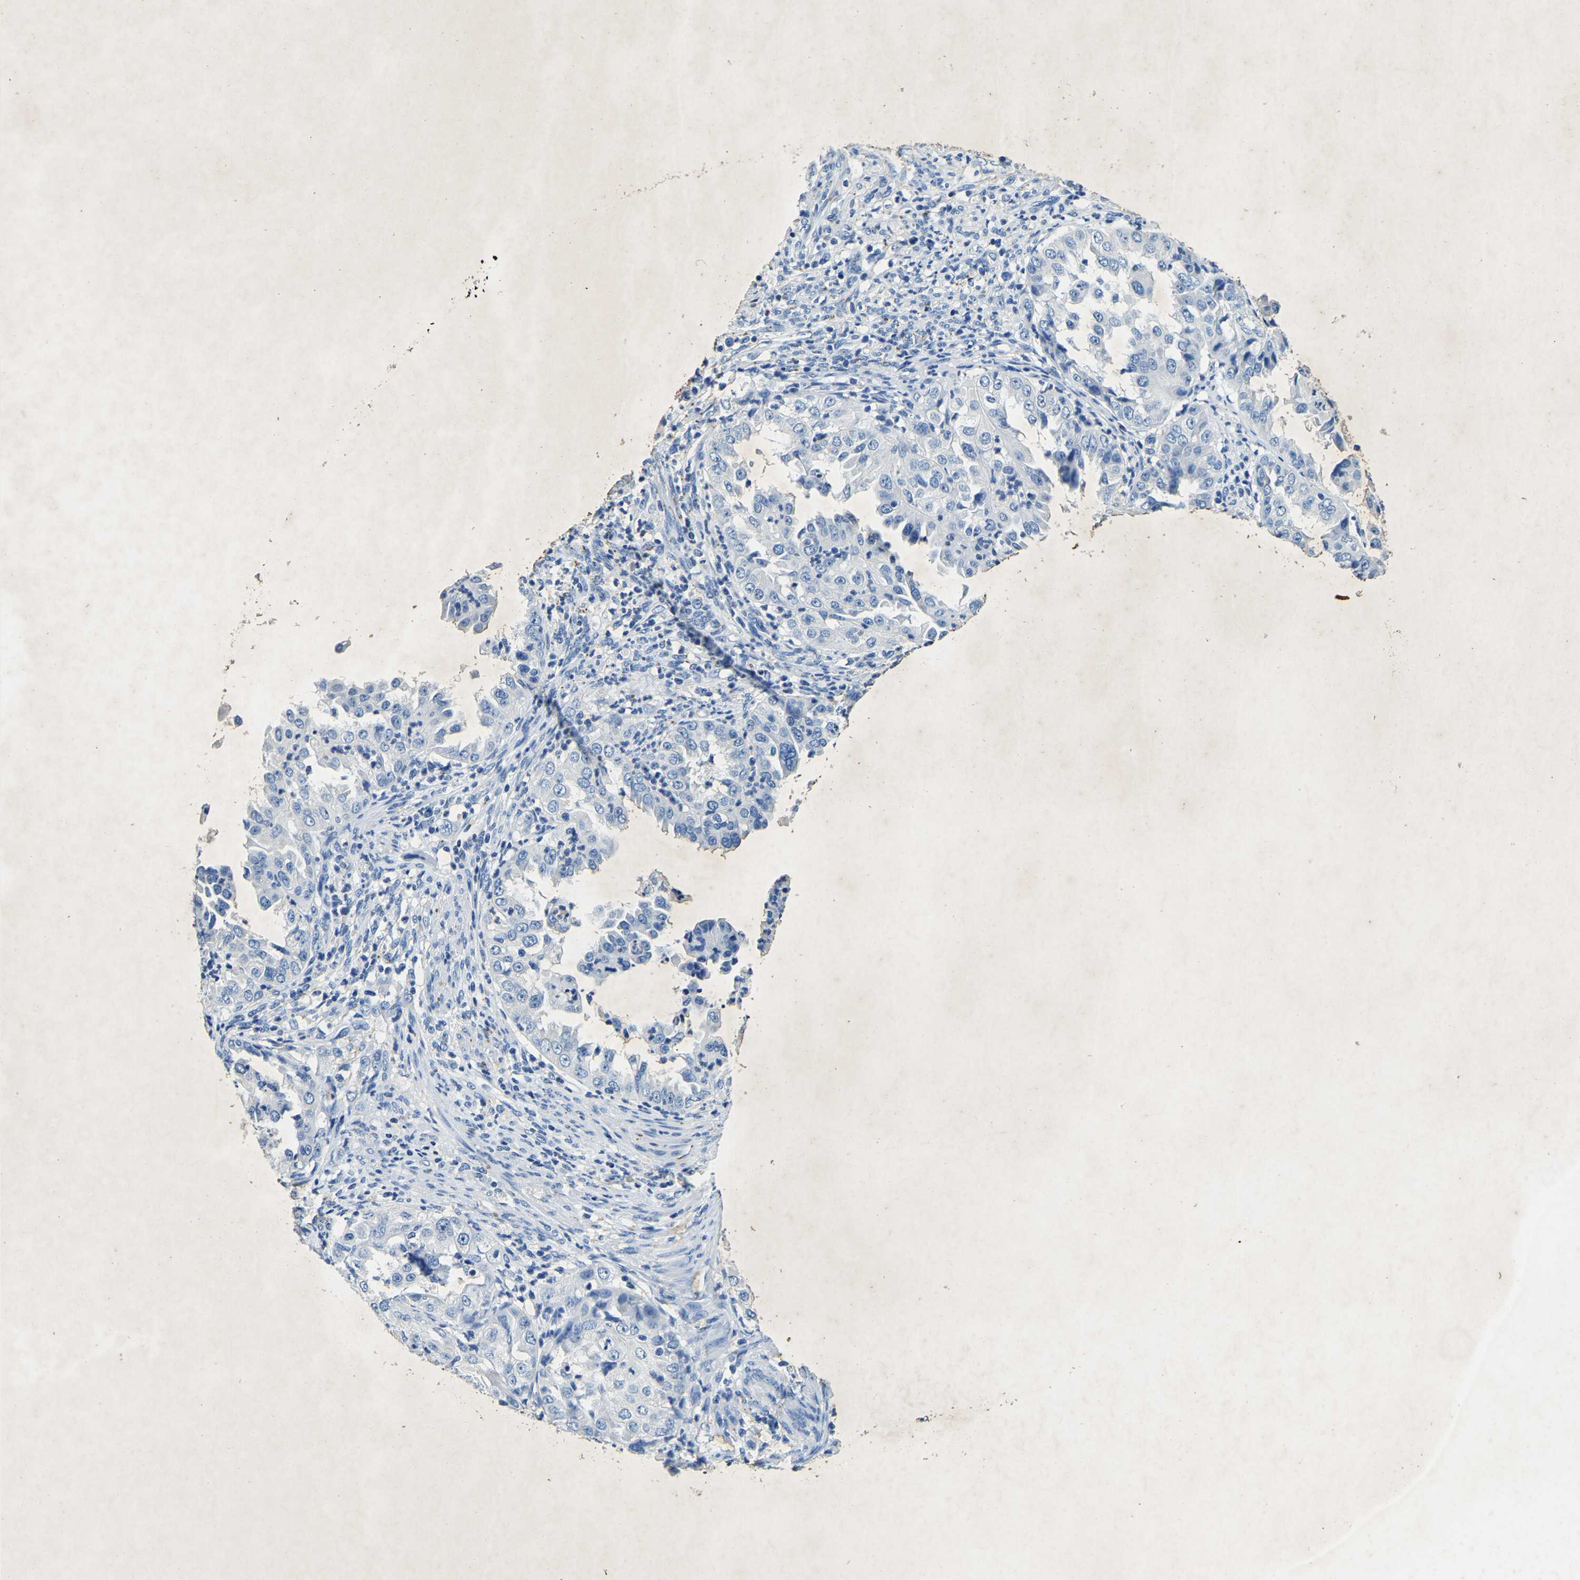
{"staining": {"intensity": "negative", "quantity": "none", "location": "none"}, "tissue": "endometrial cancer", "cell_type": "Tumor cells", "image_type": "cancer", "snomed": [{"axis": "morphology", "description": "Adenocarcinoma, NOS"}, {"axis": "topography", "description": "Endometrium"}], "caption": "Immunohistochemistry micrograph of adenocarcinoma (endometrial) stained for a protein (brown), which displays no positivity in tumor cells. Nuclei are stained in blue.", "gene": "UBN2", "patient": {"sex": "female", "age": 85}}